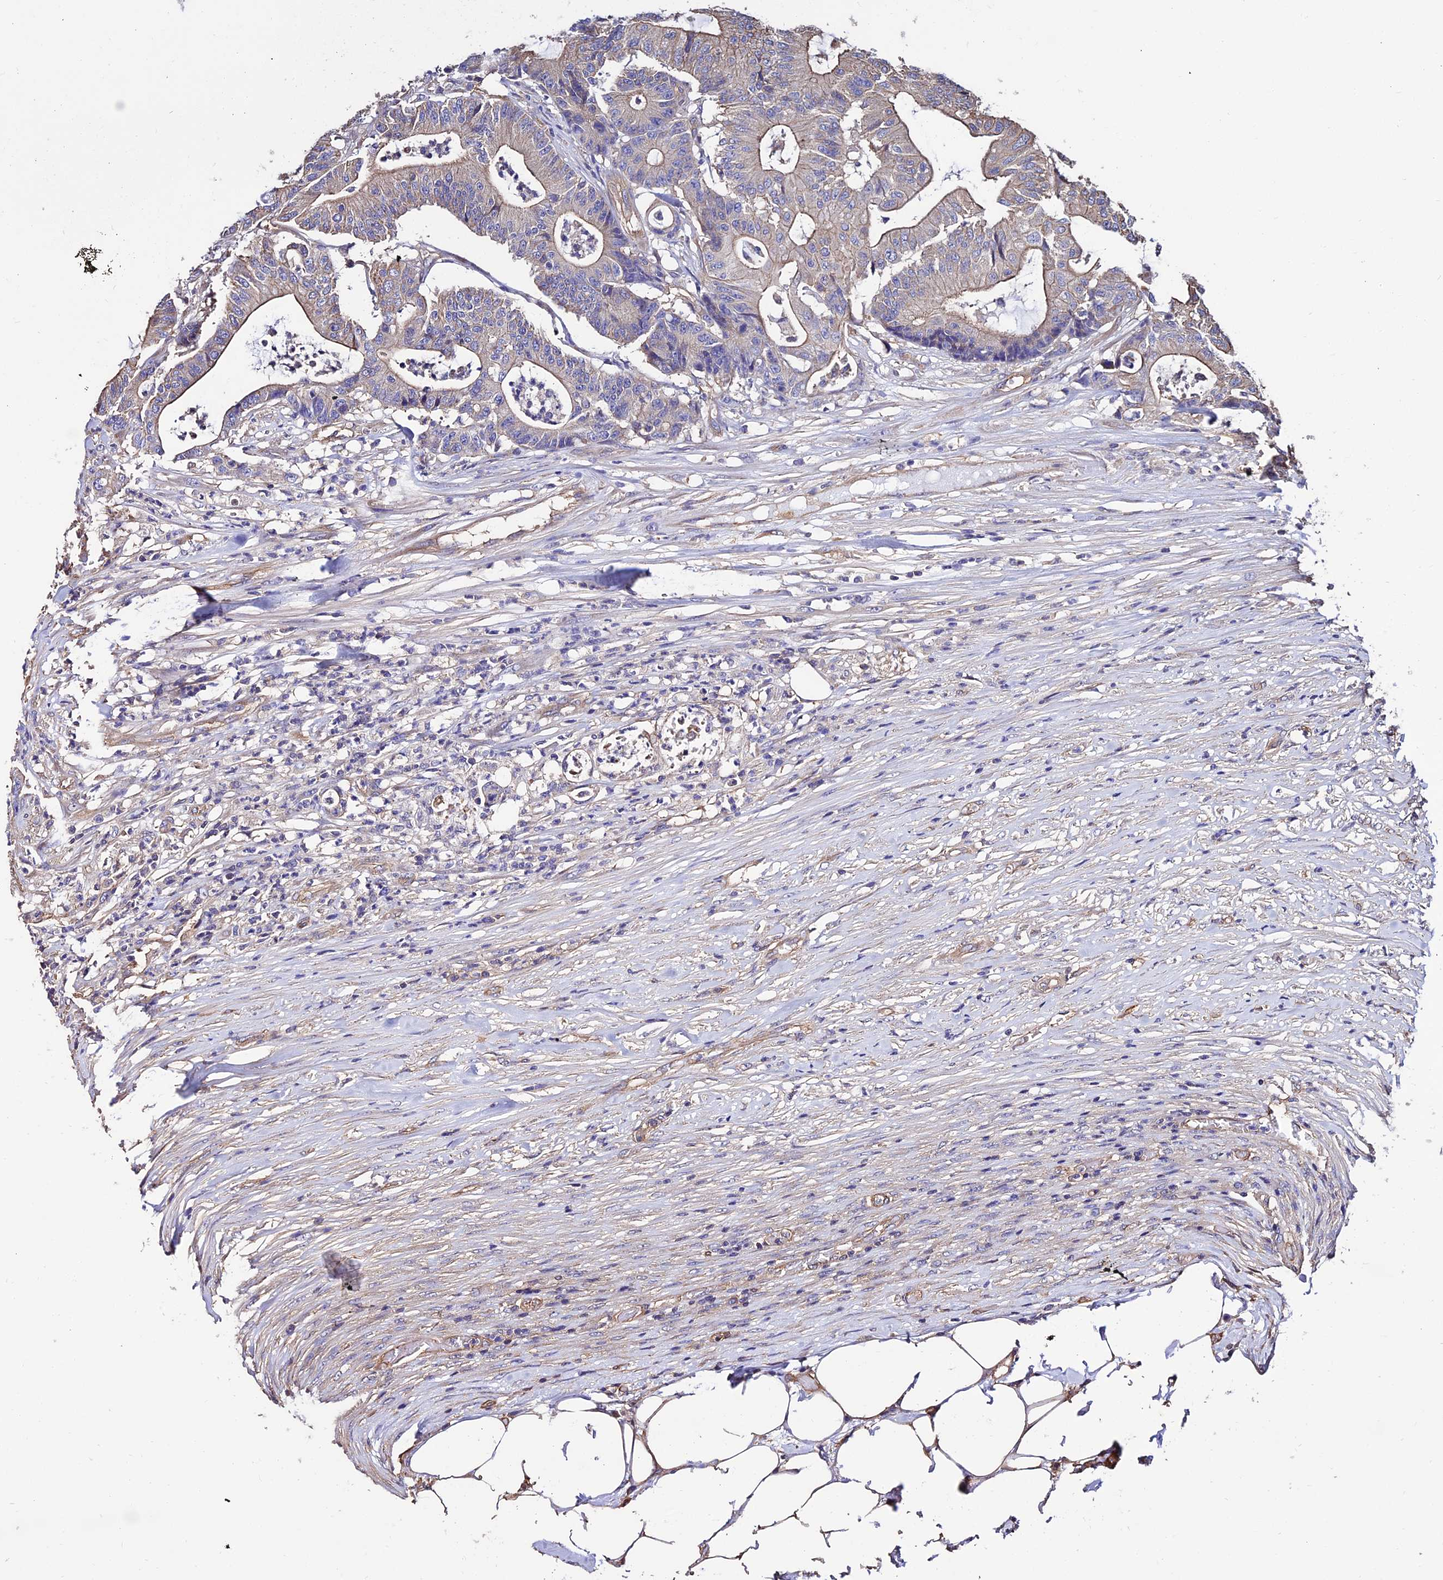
{"staining": {"intensity": "weak", "quantity": "25%-75%", "location": "cytoplasmic/membranous"}, "tissue": "colorectal cancer", "cell_type": "Tumor cells", "image_type": "cancer", "snomed": [{"axis": "morphology", "description": "Adenocarcinoma, NOS"}, {"axis": "topography", "description": "Colon"}], "caption": "Protein staining of adenocarcinoma (colorectal) tissue reveals weak cytoplasmic/membranous positivity in about 25%-75% of tumor cells. Immunohistochemistry stains the protein of interest in brown and the nuclei are stained blue.", "gene": "CALM2", "patient": {"sex": "female", "age": 84}}